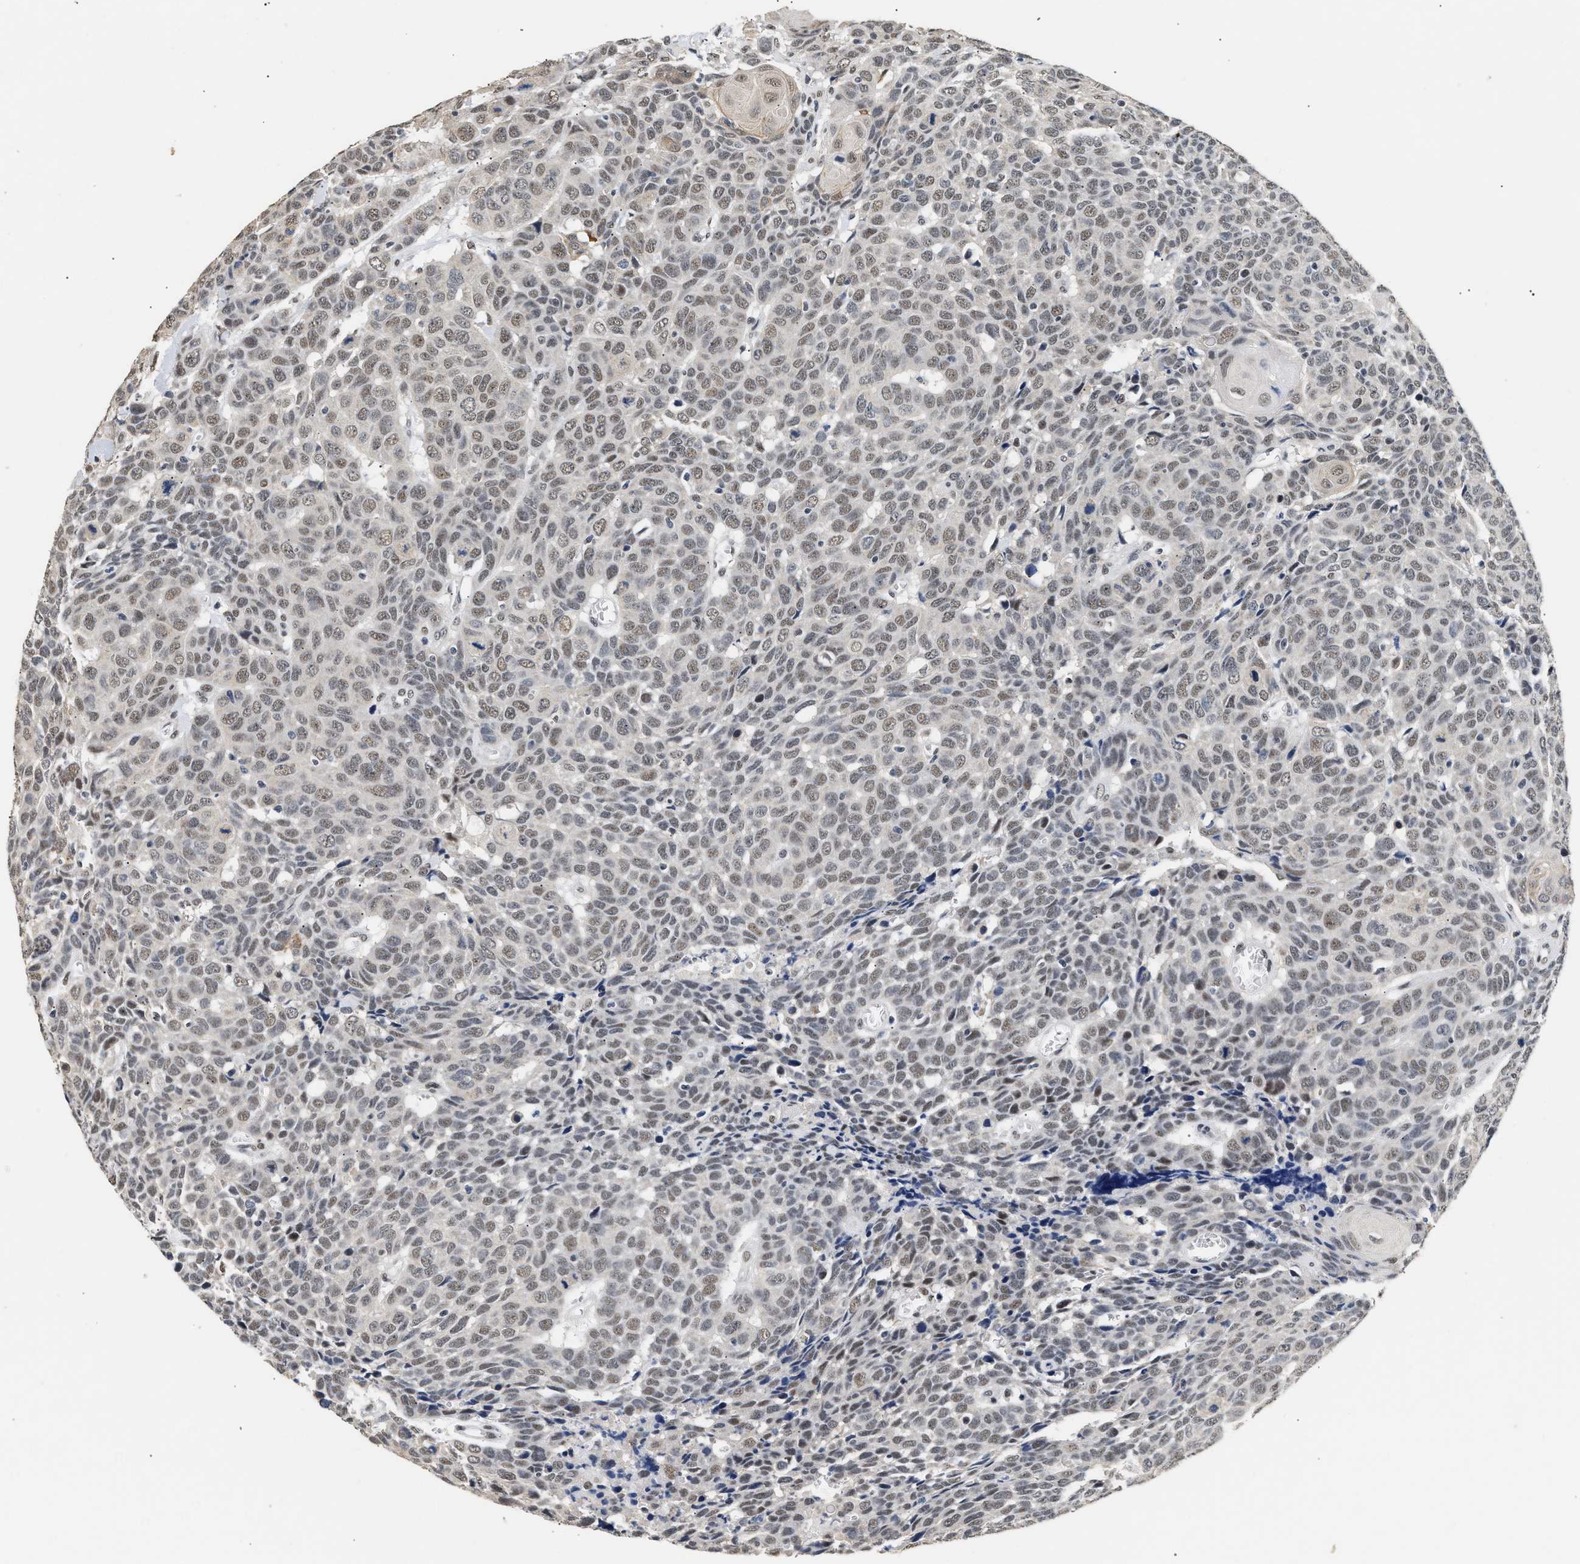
{"staining": {"intensity": "weak", "quantity": ">75%", "location": "nuclear"}, "tissue": "head and neck cancer", "cell_type": "Tumor cells", "image_type": "cancer", "snomed": [{"axis": "morphology", "description": "Squamous cell carcinoma, NOS"}, {"axis": "topography", "description": "Head-Neck"}], "caption": "This image shows IHC staining of head and neck squamous cell carcinoma, with low weak nuclear positivity in about >75% of tumor cells.", "gene": "THOC1", "patient": {"sex": "male", "age": 66}}